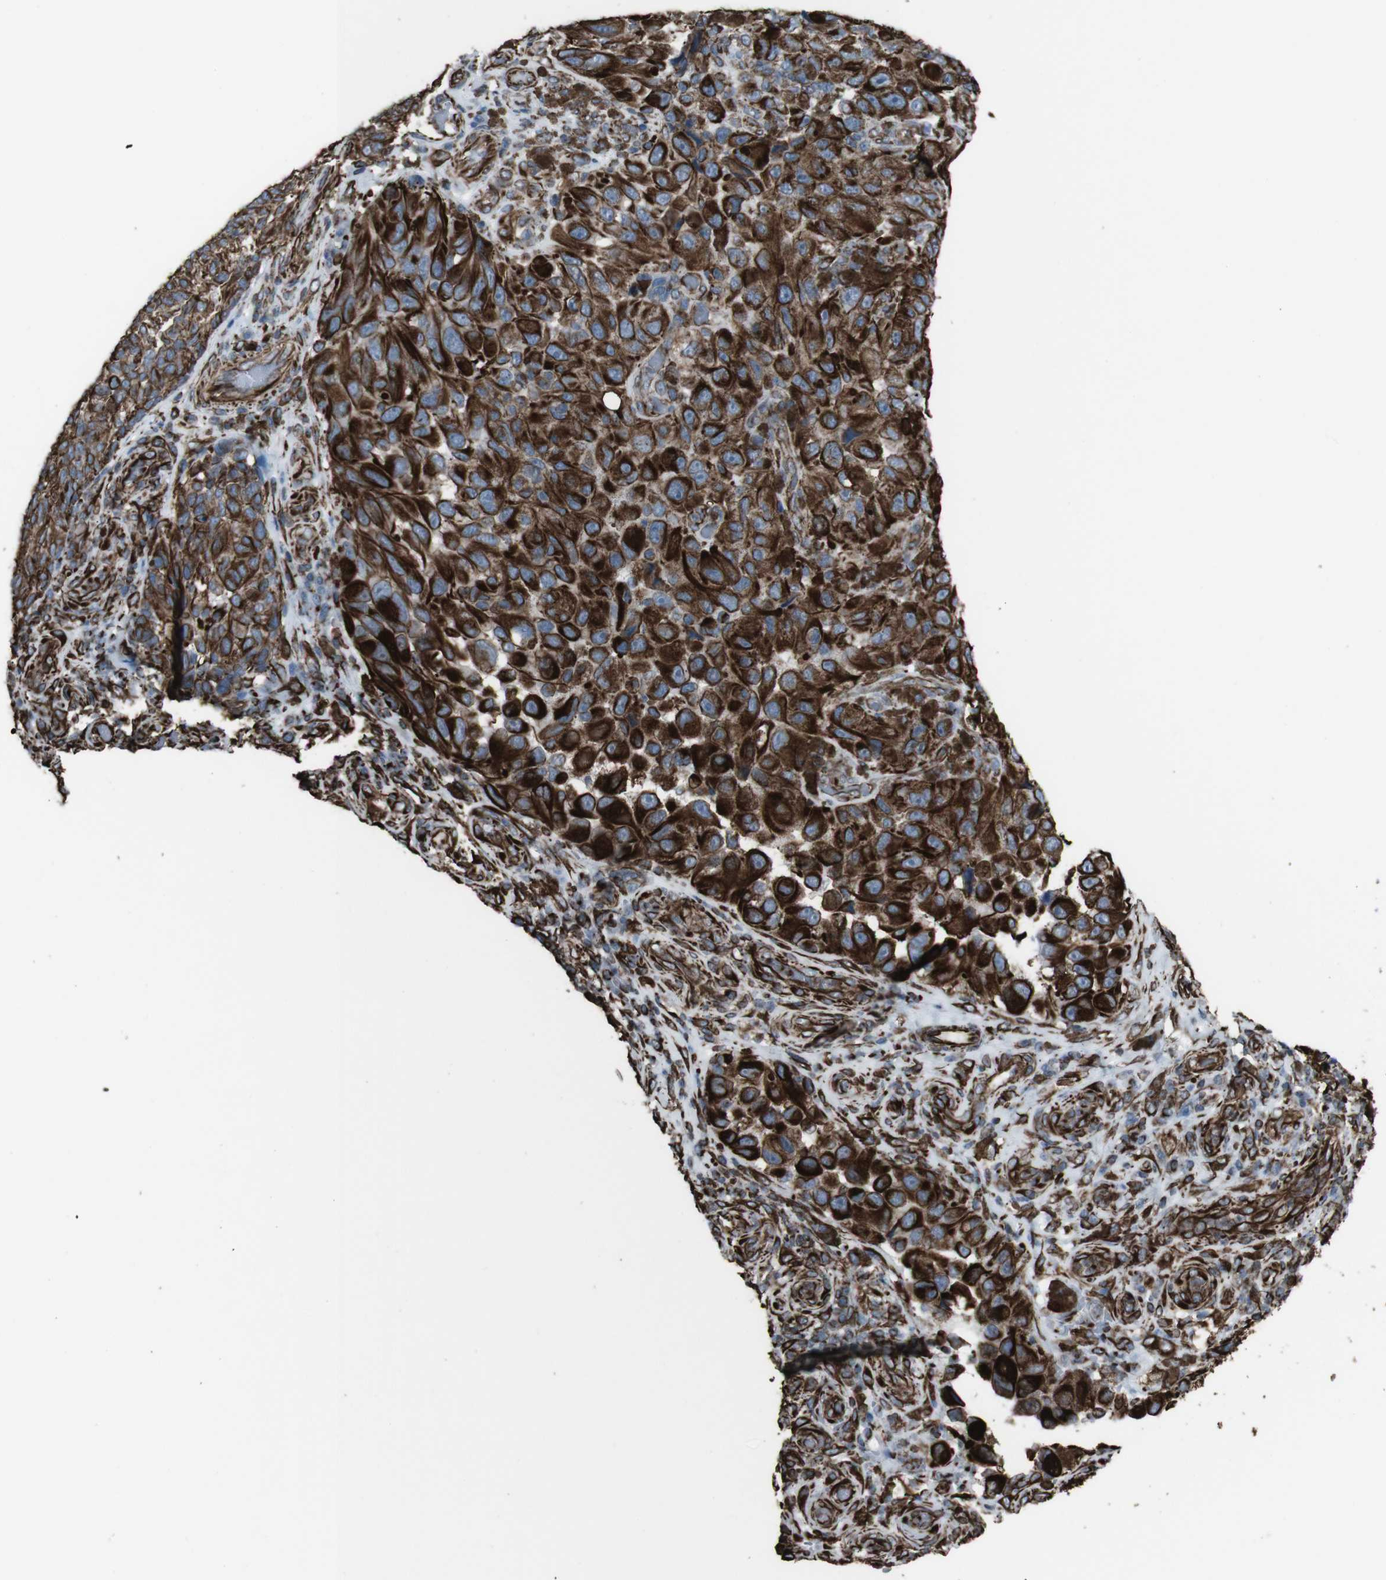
{"staining": {"intensity": "strong", "quantity": ">75%", "location": "cytoplasmic/membranous"}, "tissue": "melanoma", "cell_type": "Tumor cells", "image_type": "cancer", "snomed": [{"axis": "morphology", "description": "Malignant melanoma, NOS"}, {"axis": "topography", "description": "Skin"}], "caption": "Melanoma stained with a protein marker shows strong staining in tumor cells.", "gene": "ZDHHC6", "patient": {"sex": "female", "age": 73}}